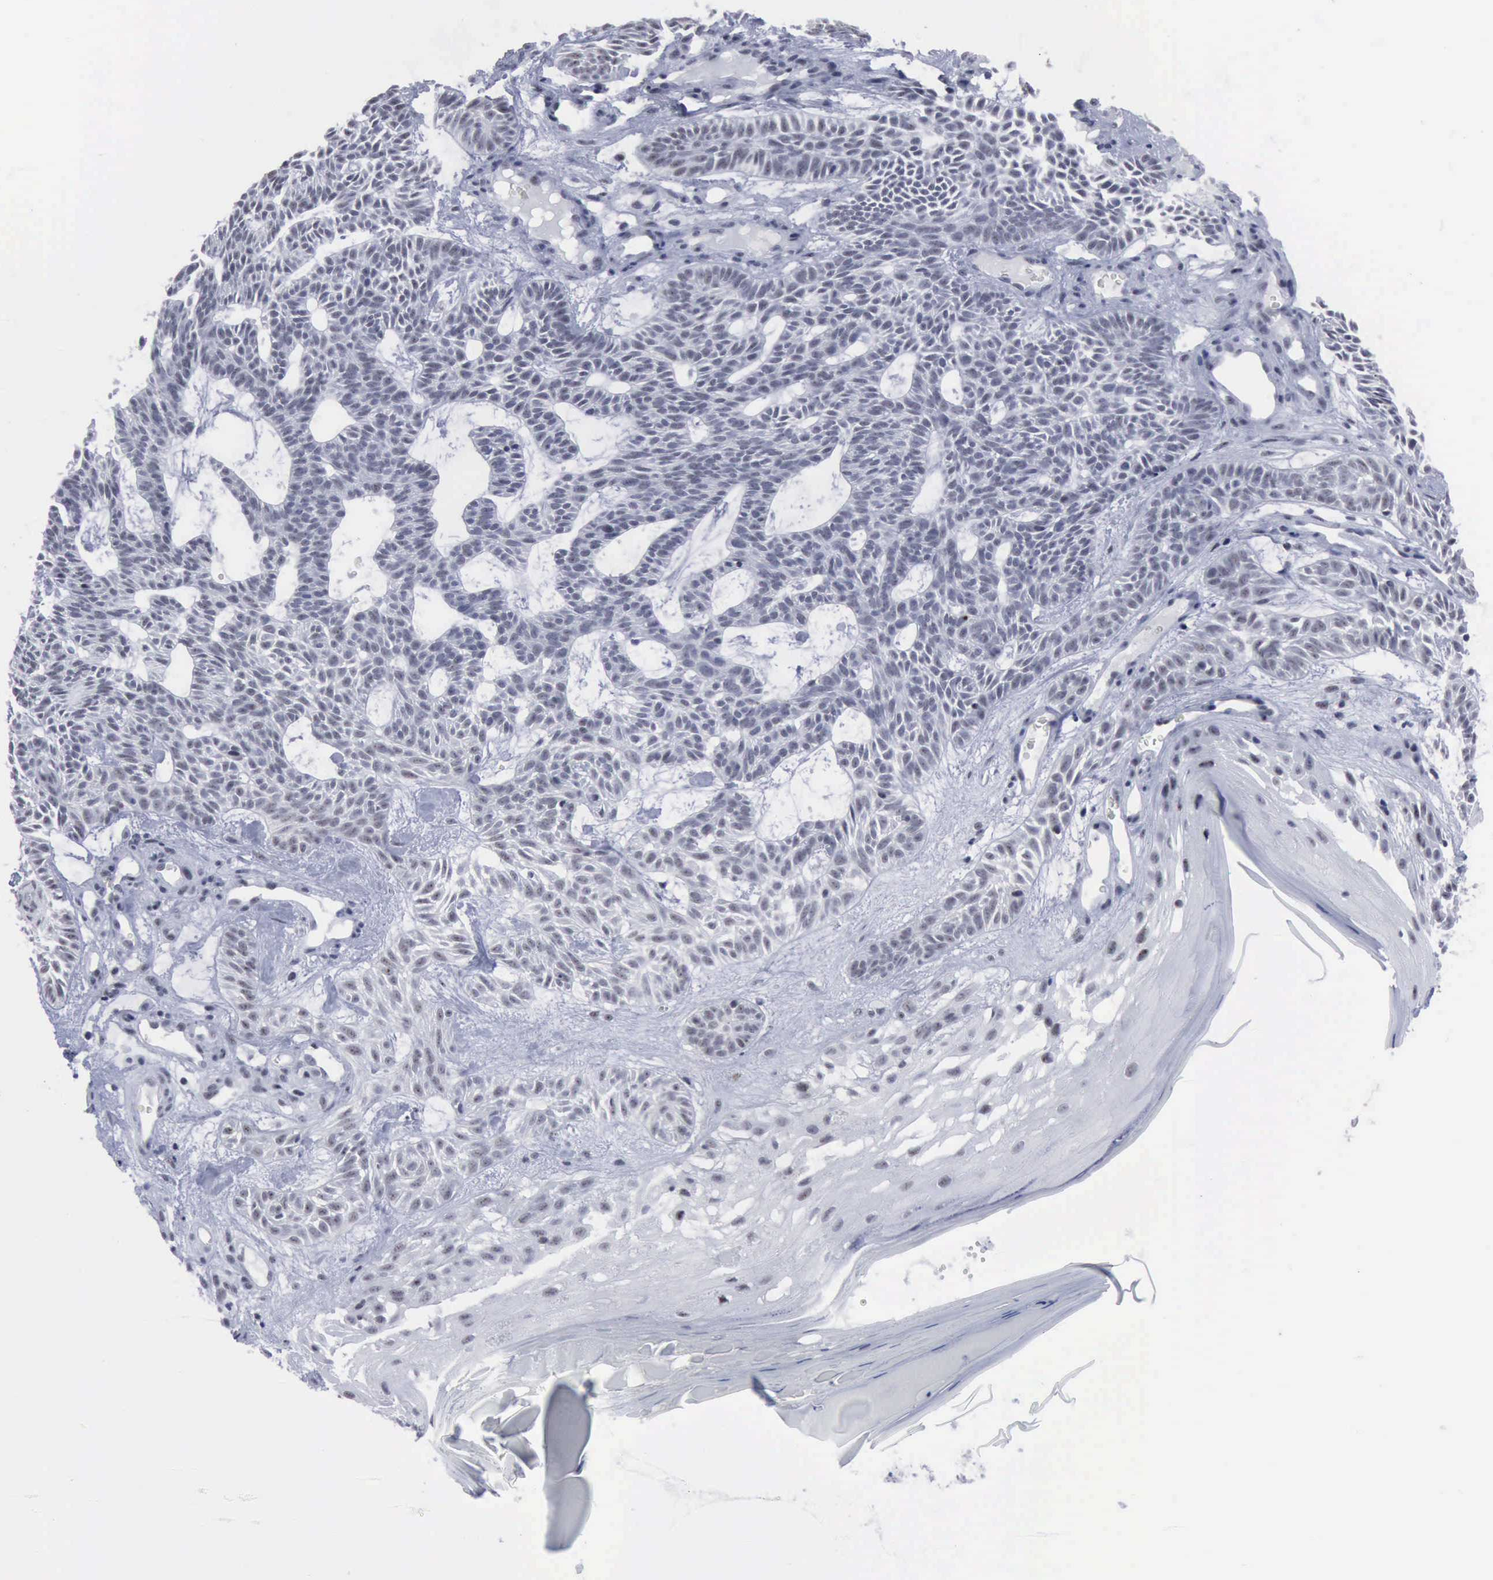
{"staining": {"intensity": "negative", "quantity": "none", "location": "none"}, "tissue": "skin cancer", "cell_type": "Tumor cells", "image_type": "cancer", "snomed": [{"axis": "morphology", "description": "Basal cell carcinoma"}, {"axis": "topography", "description": "Skin"}], "caption": "Immunohistochemistry (IHC) of human skin cancer (basal cell carcinoma) displays no expression in tumor cells. (Immunohistochemistry, brightfield microscopy, high magnification).", "gene": "BRD1", "patient": {"sex": "male", "age": 75}}